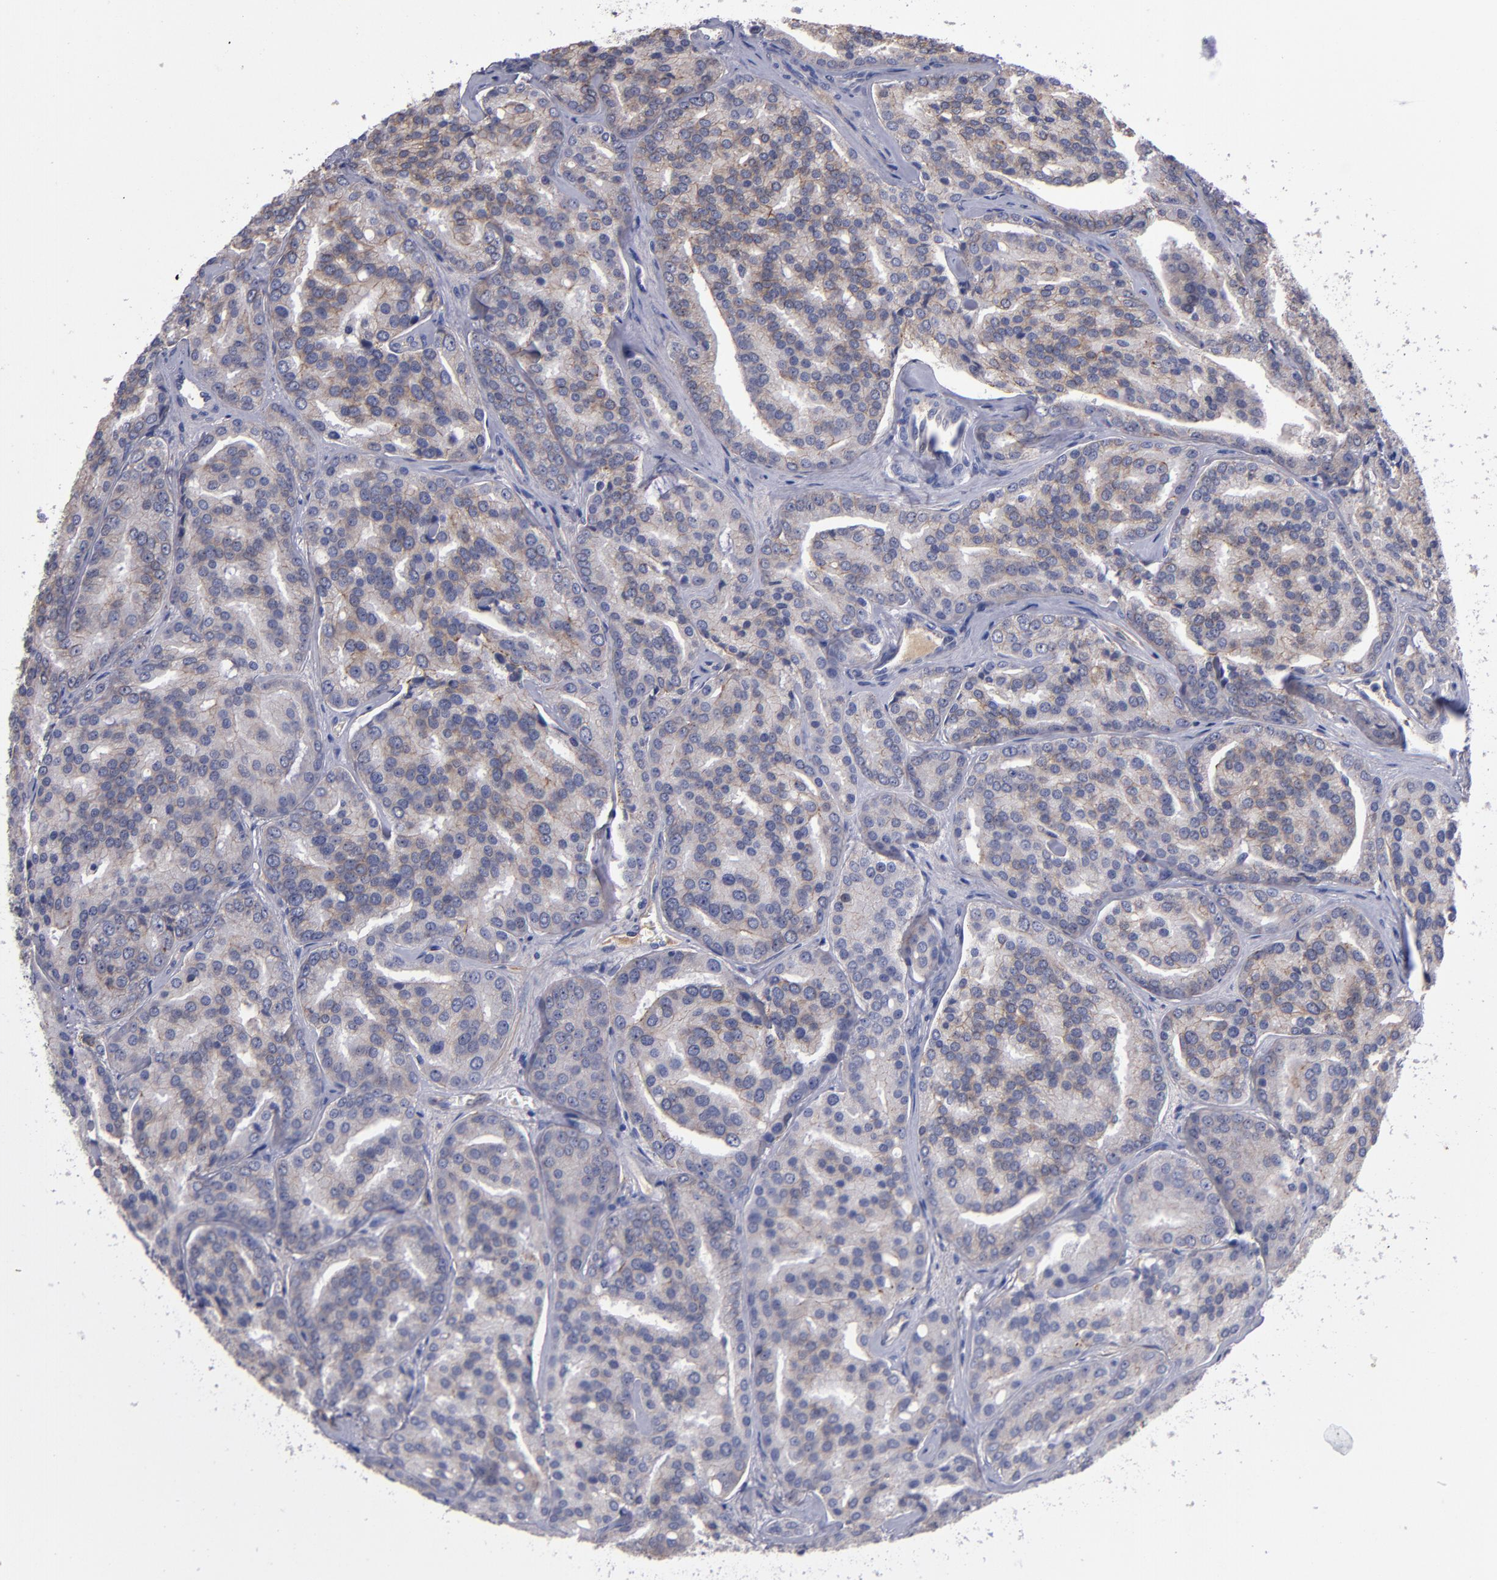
{"staining": {"intensity": "weak", "quantity": ">75%", "location": "cytoplasmic/membranous"}, "tissue": "prostate cancer", "cell_type": "Tumor cells", "image_type": "cancer", "snomed": [{"axis": "morphology", "description": "Adenocarcinoma, High grade"}, {"axis": "topography", "description": "Prostate"}], "caption": "Immunohistochemistry photomicrograph of prostate cancer (high-grade adenocarcinoma) stained for a protein (brown), which reveals low levels of weak cytoplasmic/membranous staining in approximately >75% of tumor cells.", "gene": "CDH3", "patient": {"sex": "male", "age": 64}}